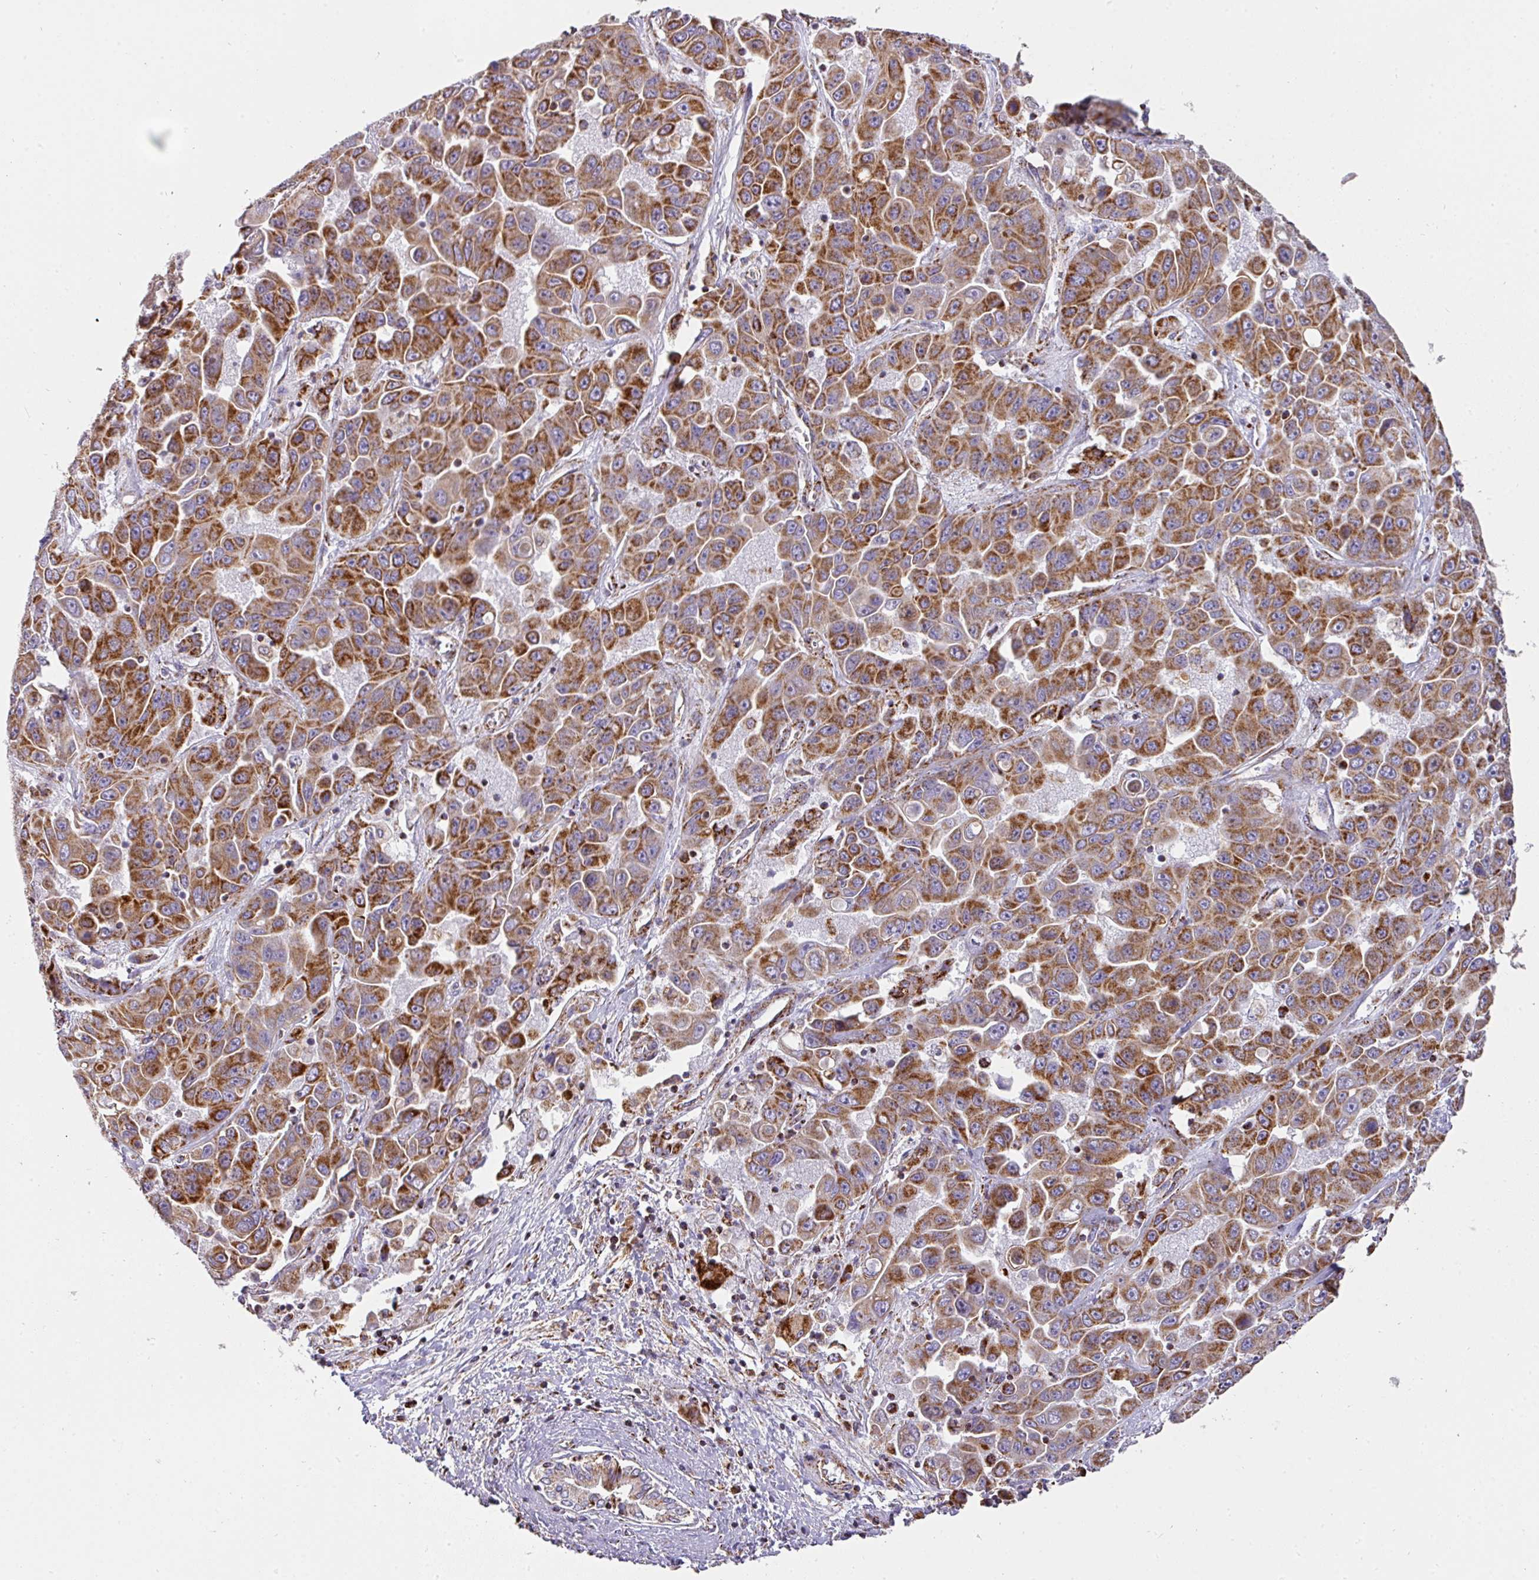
{"staining": {"intensity": "strong", "quantity": ">75%", "location": "cytoplasmic/membranous"}, "tissue": "liver cancer", "cell_type": "Tumor cells", "image_type": "cancer", "snomed": [{"axis": "morphology", "description": "Cholangiocarcinoma"}, {"axis": "topography", "description": "Liver"}], "caption": "Immunohistochemical staining of human cholangiocarcinoma (liver) exhibits strong cytoplasmic/membranous protein expression in about >75% of tumor cells. The protein of interest is stained brown, and the nuclei are stained in blue (DAB (3,3'-diaminobenzidine) IHC with brightfield microscopy, high magnification).", "gene": "UQCRFS1", "patient": {"sex": "female", "age": 52}}